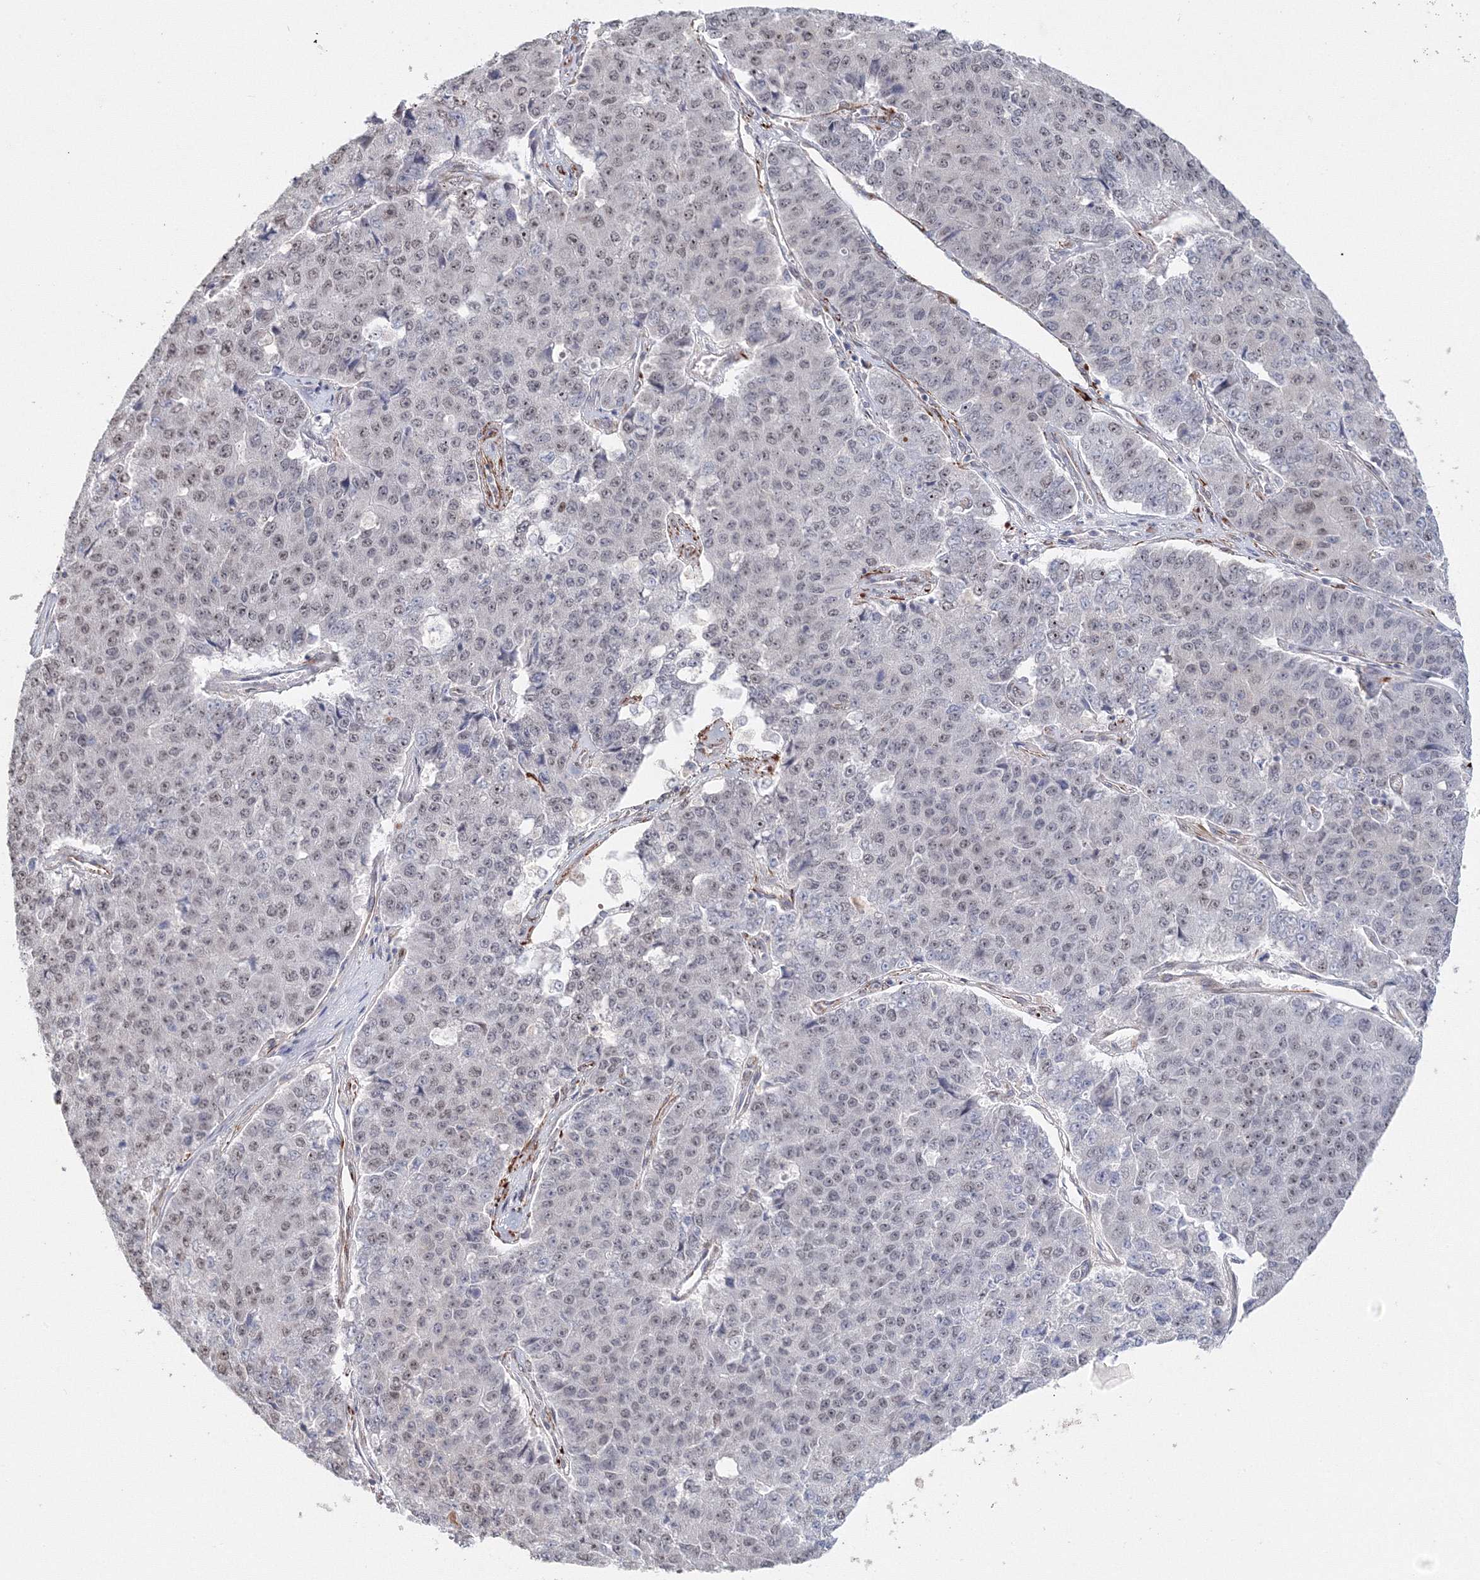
{"staining": {"intensity": "moderate", "quantity": "25%-75%", "location": "nuclear"}, "tissue": "pancreatic cancer", "cell_type": "Tumor cells", "image_type": "cancer", "snomed": [{"axis": "morphology", "description": "Adenocarcinoma, NOS"}, {"axis": "topography", "description": "Pancreas"}], "caption": "High-magnification brightfield microscopy of pancreatic cancer (adenocarcinoma) stained with DAB (brown) and counterstained with hematoxylin (blue). tumor cells exhibit moderate nuclear expression is identified in approximately25%-75% of cells.", "gene": "SIRT7", "patient": {"sex": "male", "age": 50}}